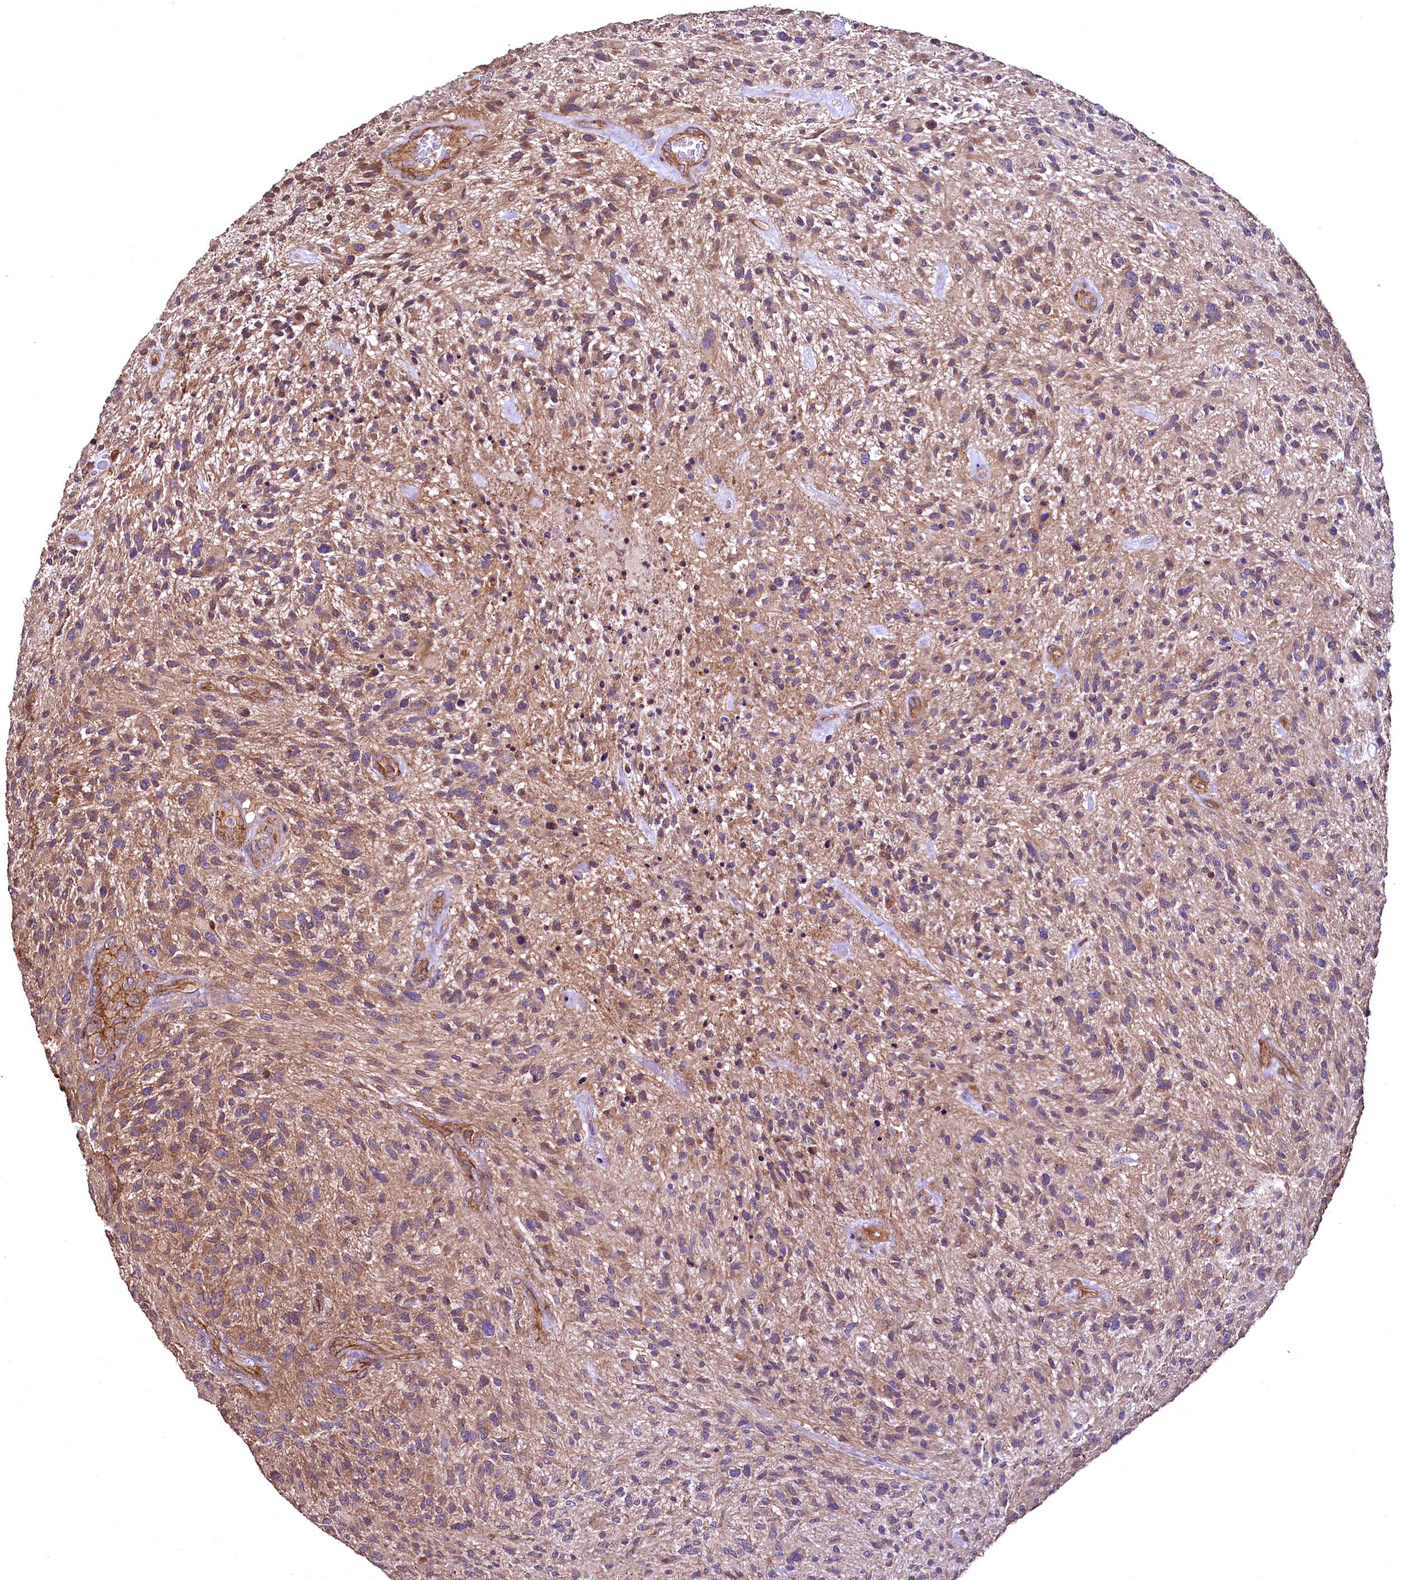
{"staining": {"intensity": "moderate", "quantity": ">75%", "location": "cytoplasmic/membranous"}, "tissue": "glioma", "cell_type": "Tumor cells", "image_type": "cancer", "snomed": [{"axis": "morphology", "description": "Glioma, malignant, High grade"}, {"axis": "topography", "description": "Brain"}], "caption": "Moderate cytoplasmic/membranous positivity is appreciated in approximately >75% of tumor cells in malignant glioma (high-grade).", "gene": "TBCEL", "patient": {"sex": "male", "age": 47}}